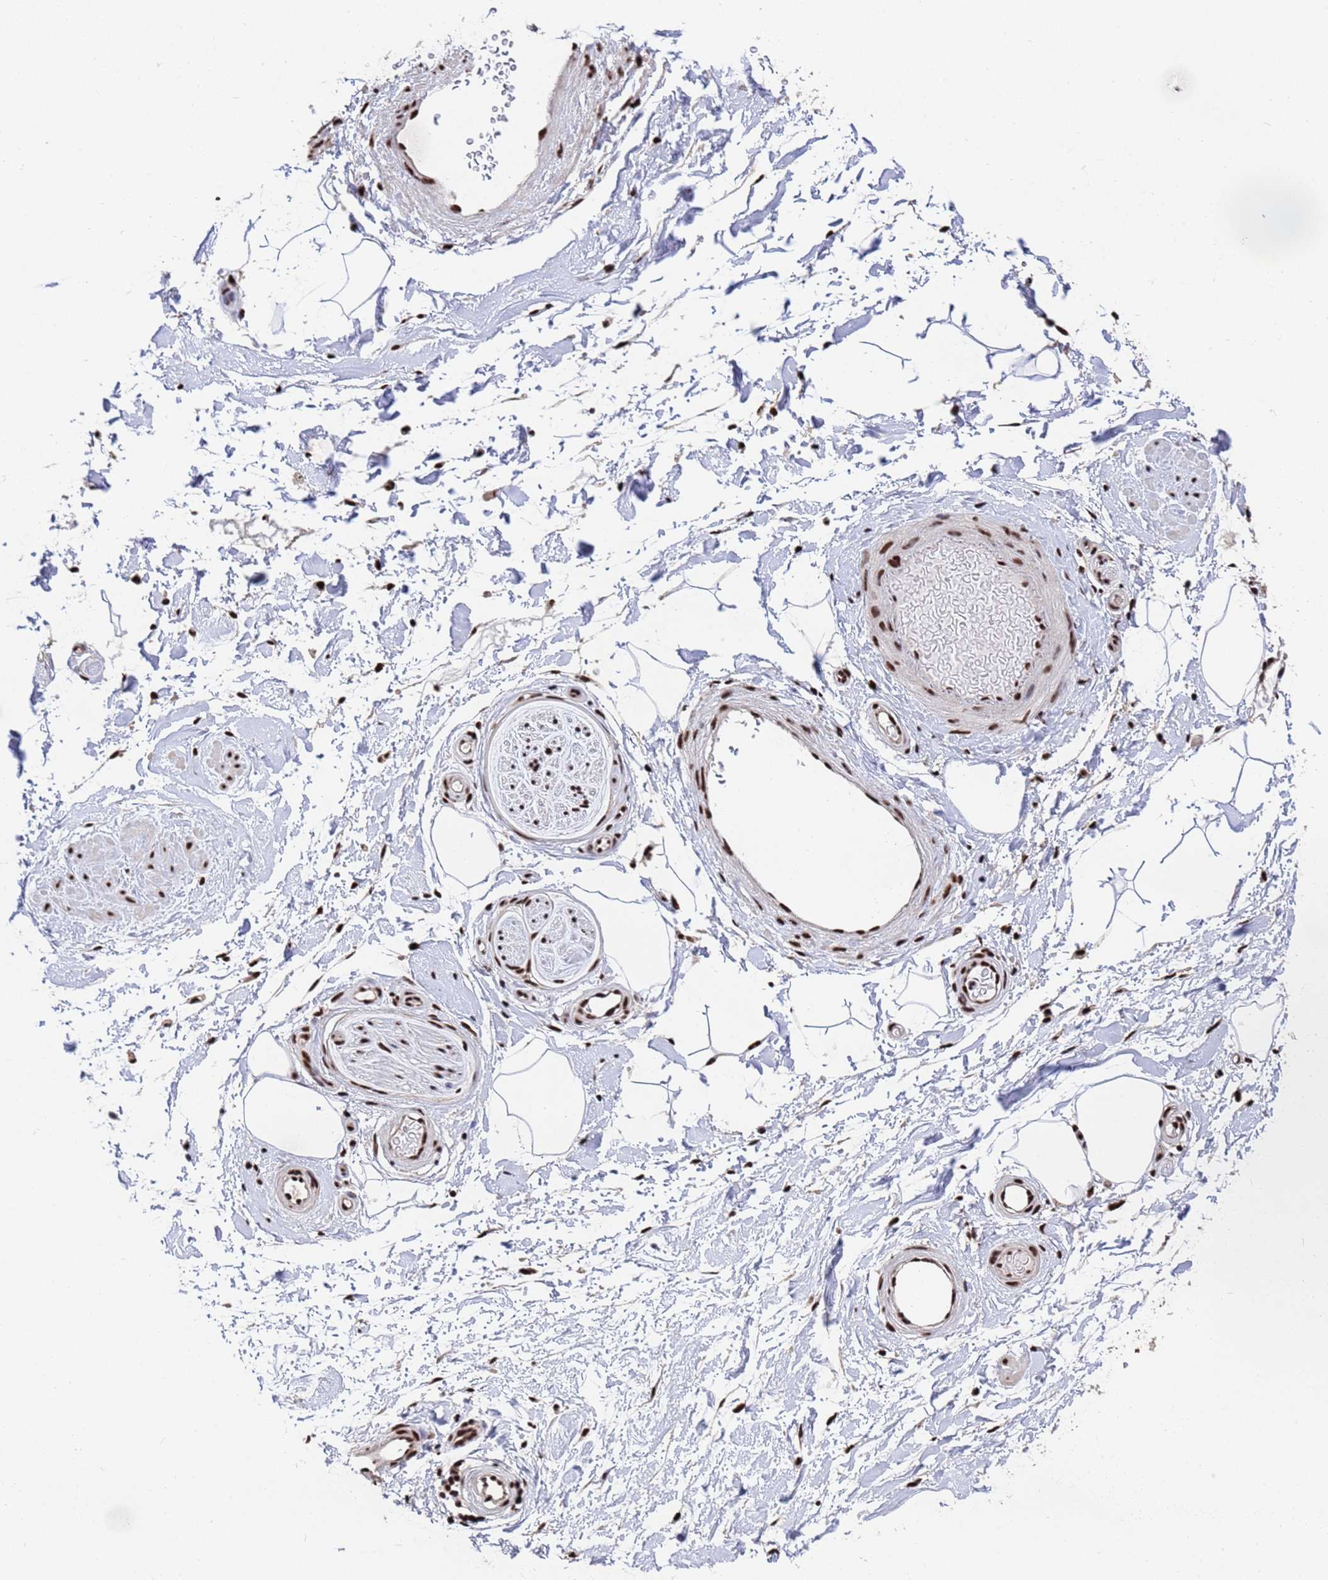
{"staining": {"intensity": "moderate", "quantity": "25%-75%", "location": "nuclear"}, "tissue": "adipose tissue", "cell_type": "Adipocytes", "image_type": "normal", "snomed": [{"axis": "morphology", "description": "Normal tissue, NOS"}, {"axis": "topography", "description": "Soft tissue"}, {"axis": "topography", "description": "Adipose tissue"}, {"axis": "topography", "description": "Vascular tissue"}, {"axis": "topography", "description": "Peripheral nerve tissue"}], "caption": "Protein expression analysis of normal human adipose tissue reveals moderate nuclear expression in about 25%-75% of adipocytes. (Brightfield microscopy of DAB IHC at high magnification).", "gene": "SF3B2", "patient": {"sex": "male", "age": 74}}